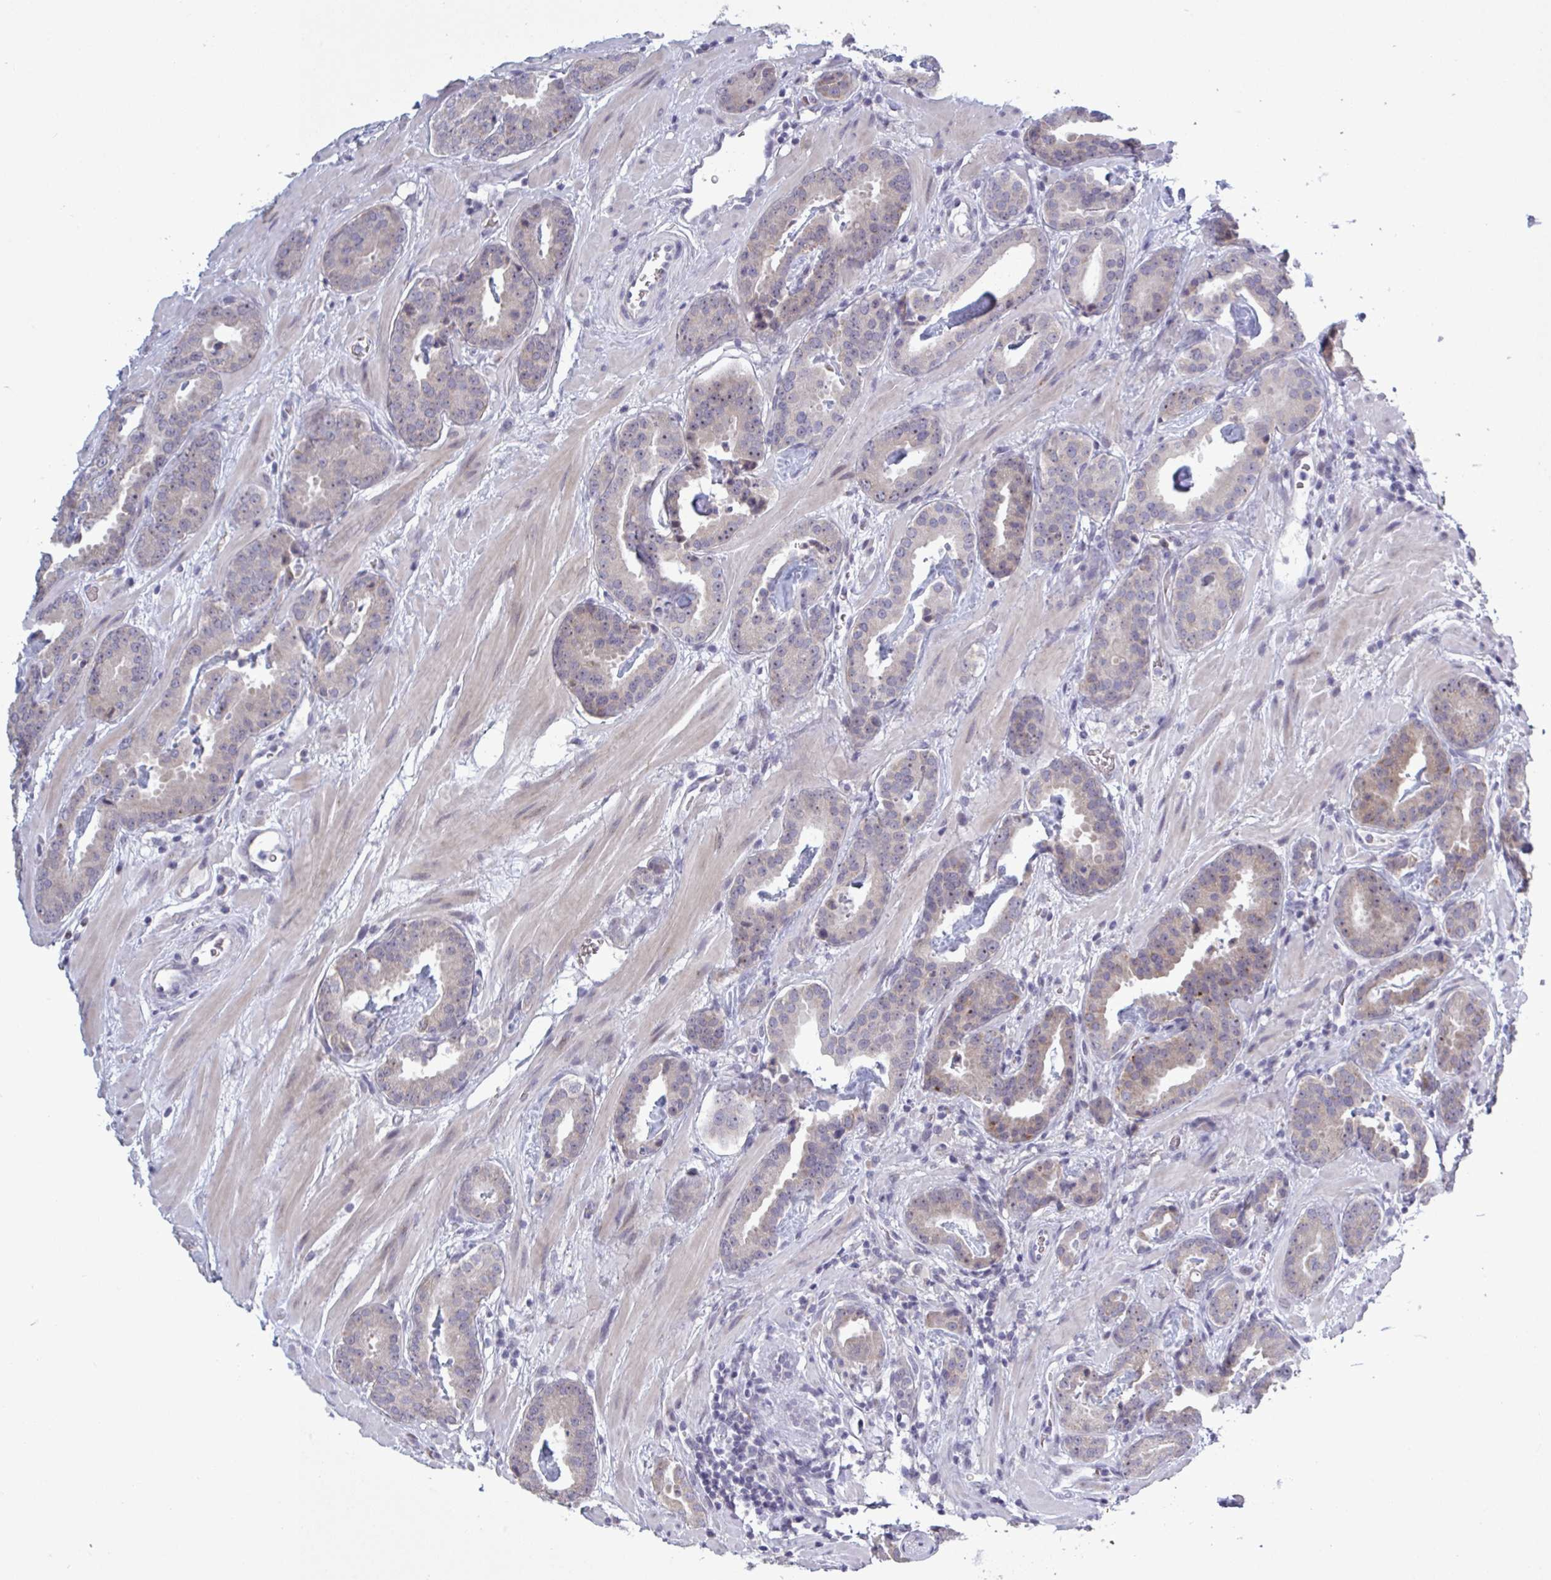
{"staining": {"intensity": "weak", "quantity": "<25%", "location": "cytoplasmic/membranous"}, "tissue": "prostate cancer", "cell_type": "Tumor cells", "image_type": "cancer", "snomed": [{"axis": "morphology", "description": "Adenocarcinoma, Low grade"}, {"axis": "topography", "description": "Prostate"}], "caption": "Histopathology image shows no protein staining in tumor cells of prostate cancer (low-grade adenocarcinoma) tissue.", "gene": "HSD11B2", "patient": {"sex": "male", "age": 62}}